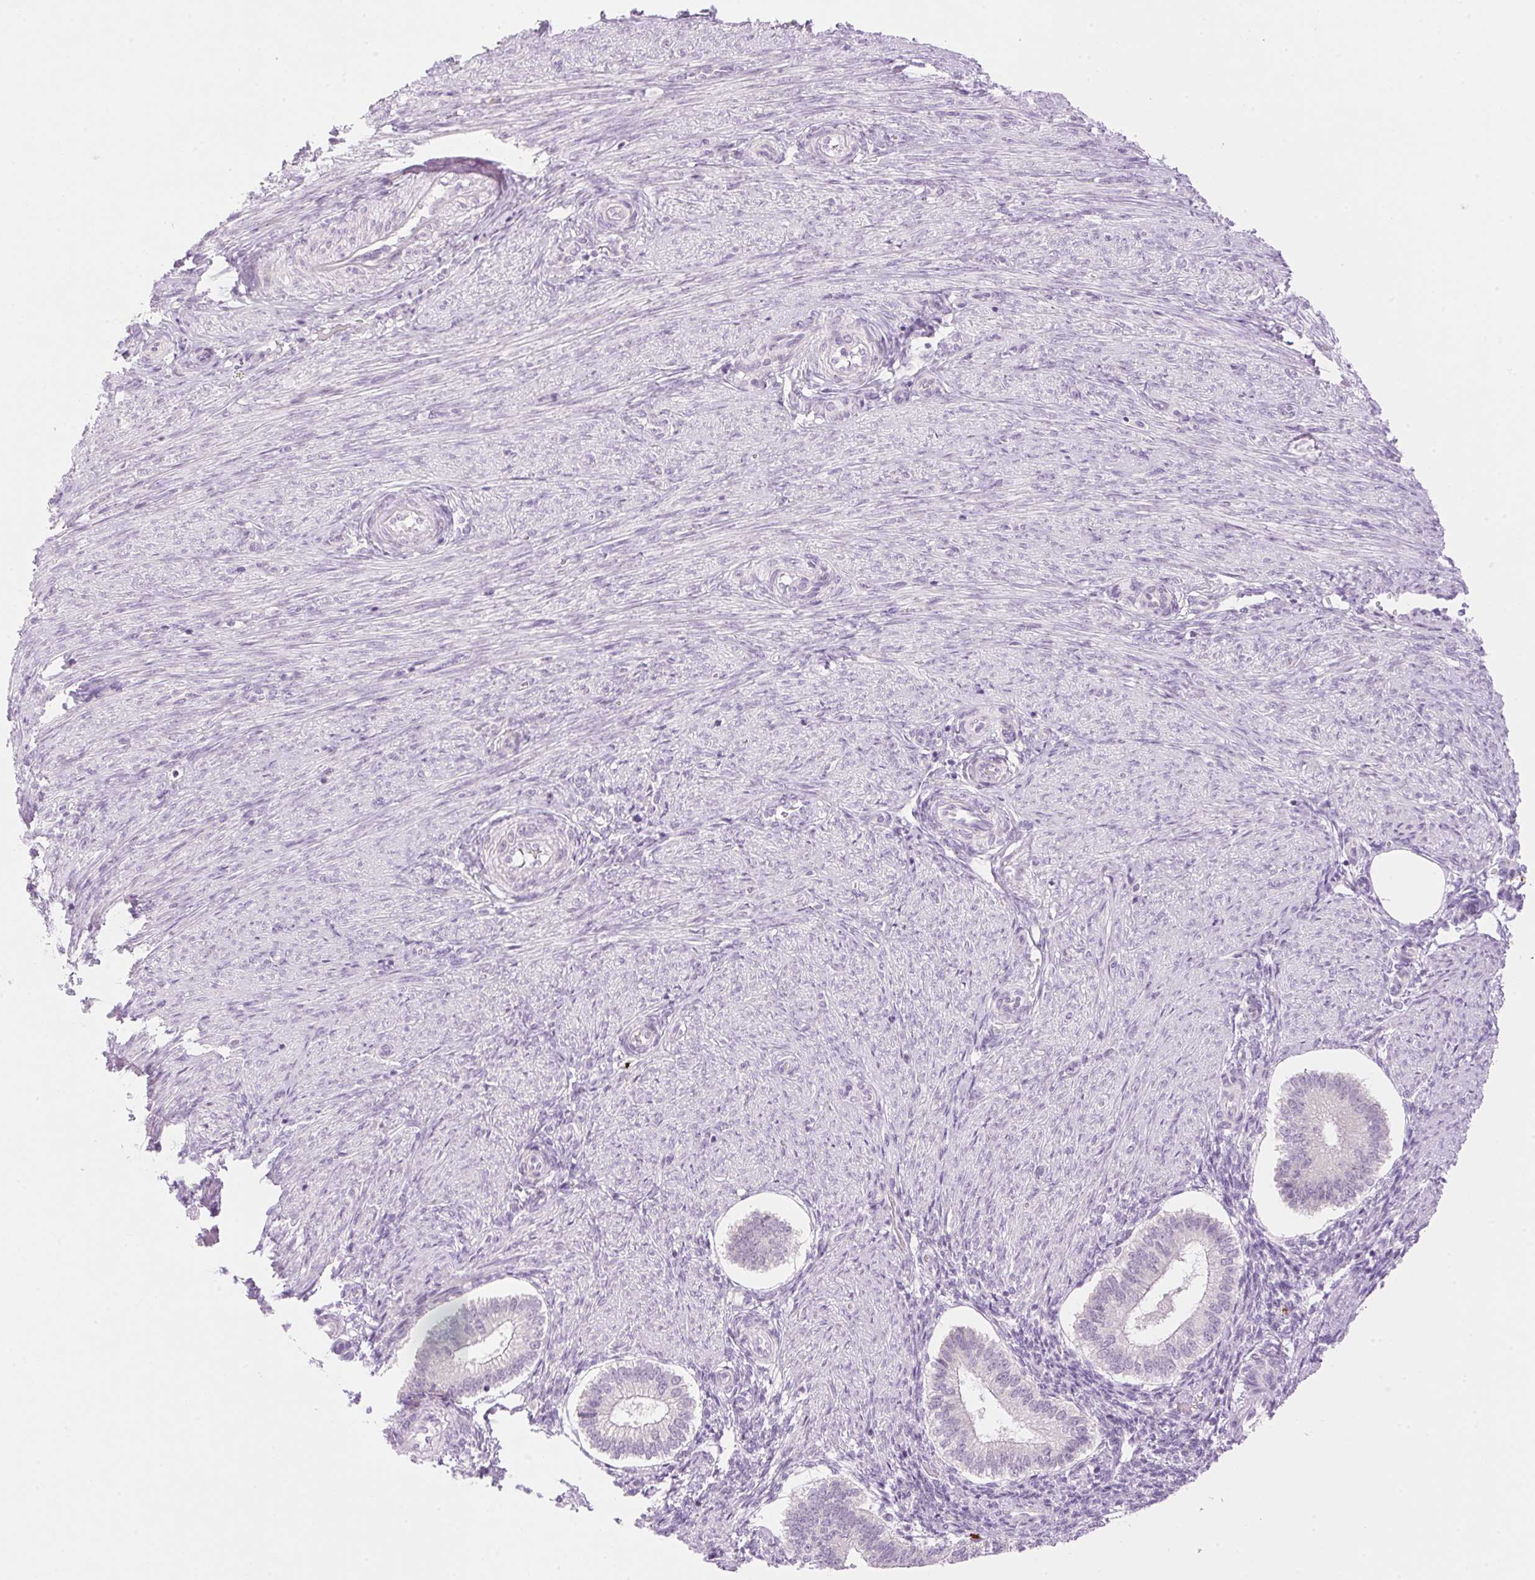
{"staining": {"intensity": "negative", "quantity": "none", "location": "none"}, "tissue": "endometrium", "cell_type": "Cells in endometrial stroma", "image_type": "normal", "snomed": [{"axis": "morphology", "description": "Normal tissue, NOS"}, {"axis": "topography", "description": "Endometrium"}], "caption": "Immunohistochemistry (IHC) histopathology image of normal endometrium: human endometrium stained with DAB shows no significant protein expression in cells in endometrial stroma.", "gene": "SPRYD4", "patient": {"sex": "female", "age": 25}}